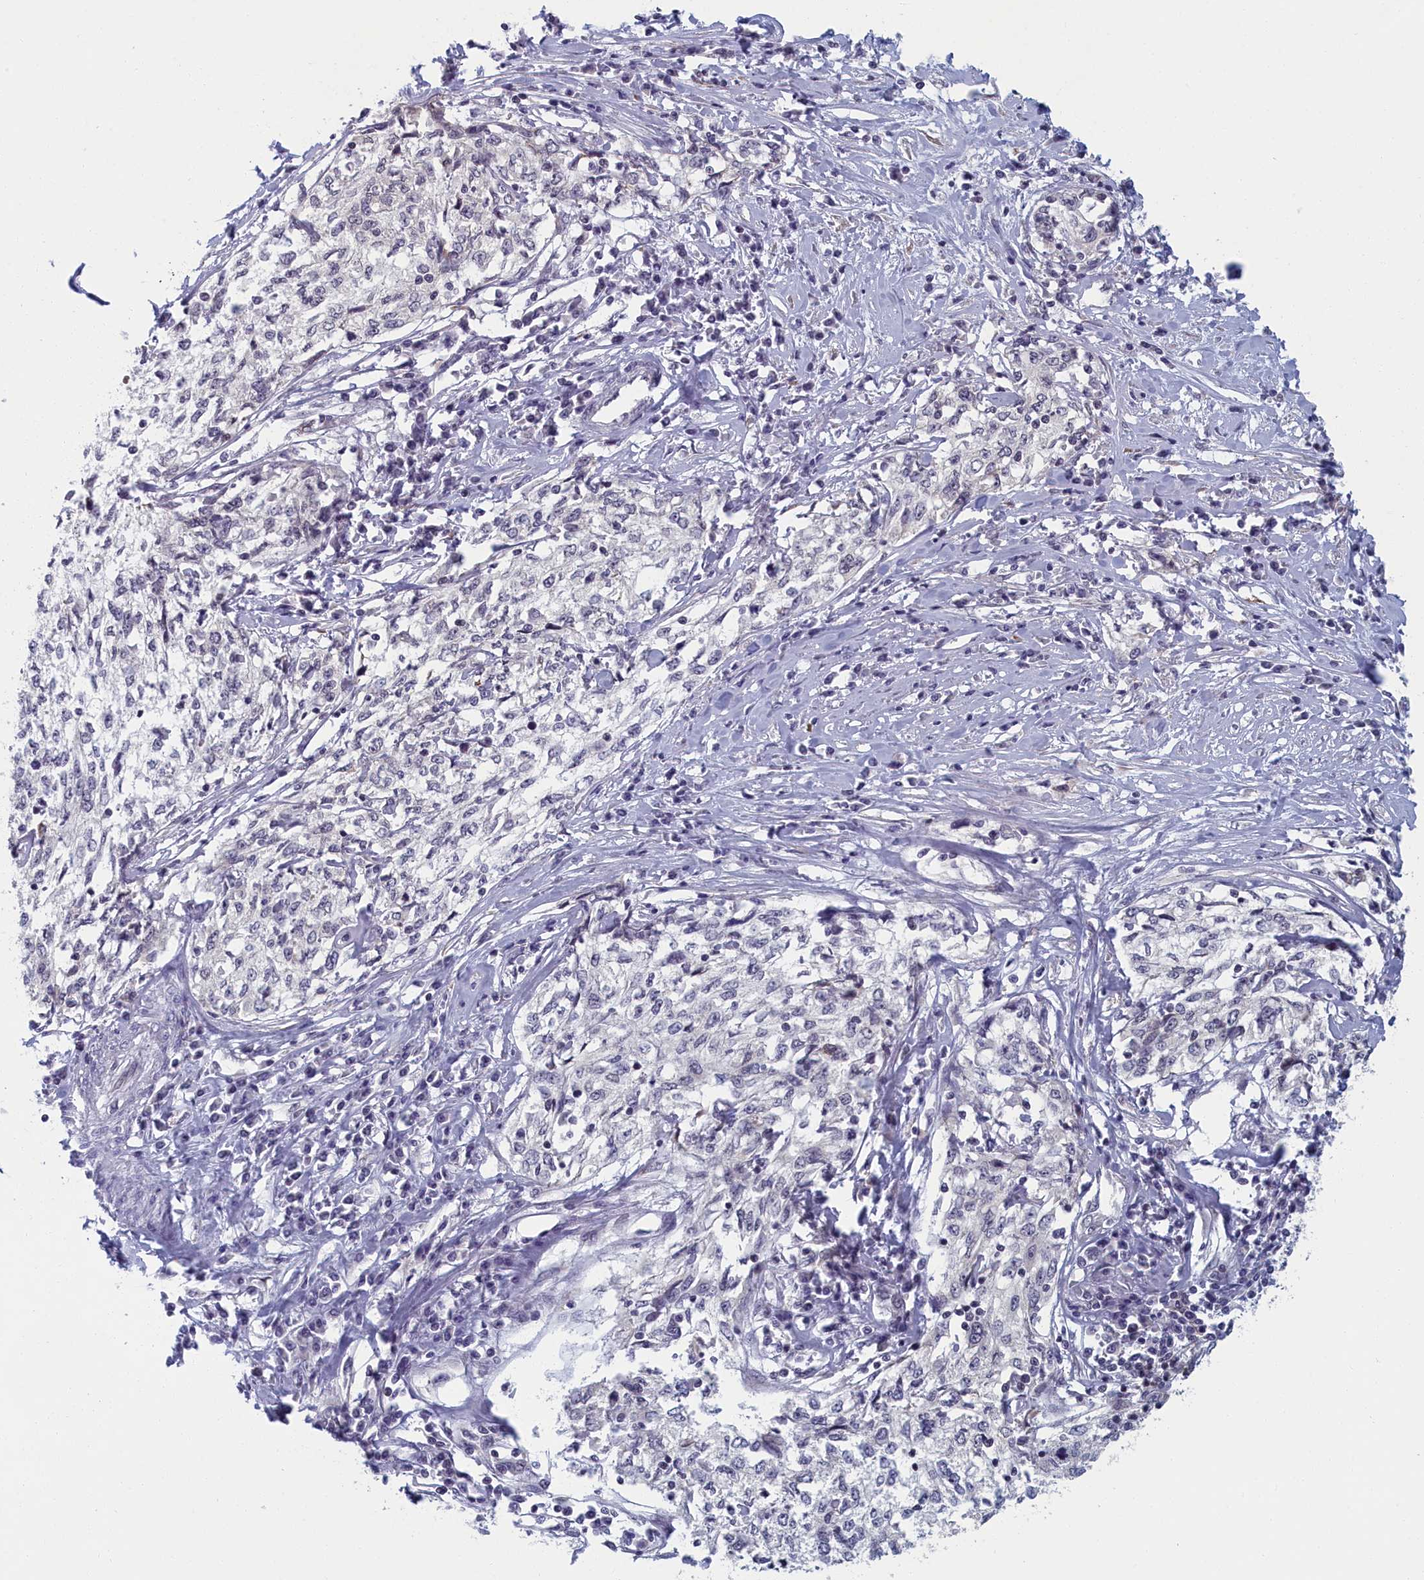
{"staining": {"intensity": "negative", "quantity": "none", "location": "none"}, "tissue": "cervical cancer", "cell_type": "Tumor cells", "image_type": "cancer", "snomed": [{"axis": "morphology", "description": "Squamous cell carcinoma, NOS"}, {"axis": "topography", "description": "Cervix"}], "caption": "Tumor cells show no significant protein expression in cervical cancer (squamous cell carcinoma). (Stains: DAB (3,3'-diaminobenzidine) immunohistochemistry (IHC) with hematoxylin counter stain, Microscopy: brightfield microscopy at high magnification).", "gene": "DNAJC17", "patient": {"sex": "female", "age": 57}}